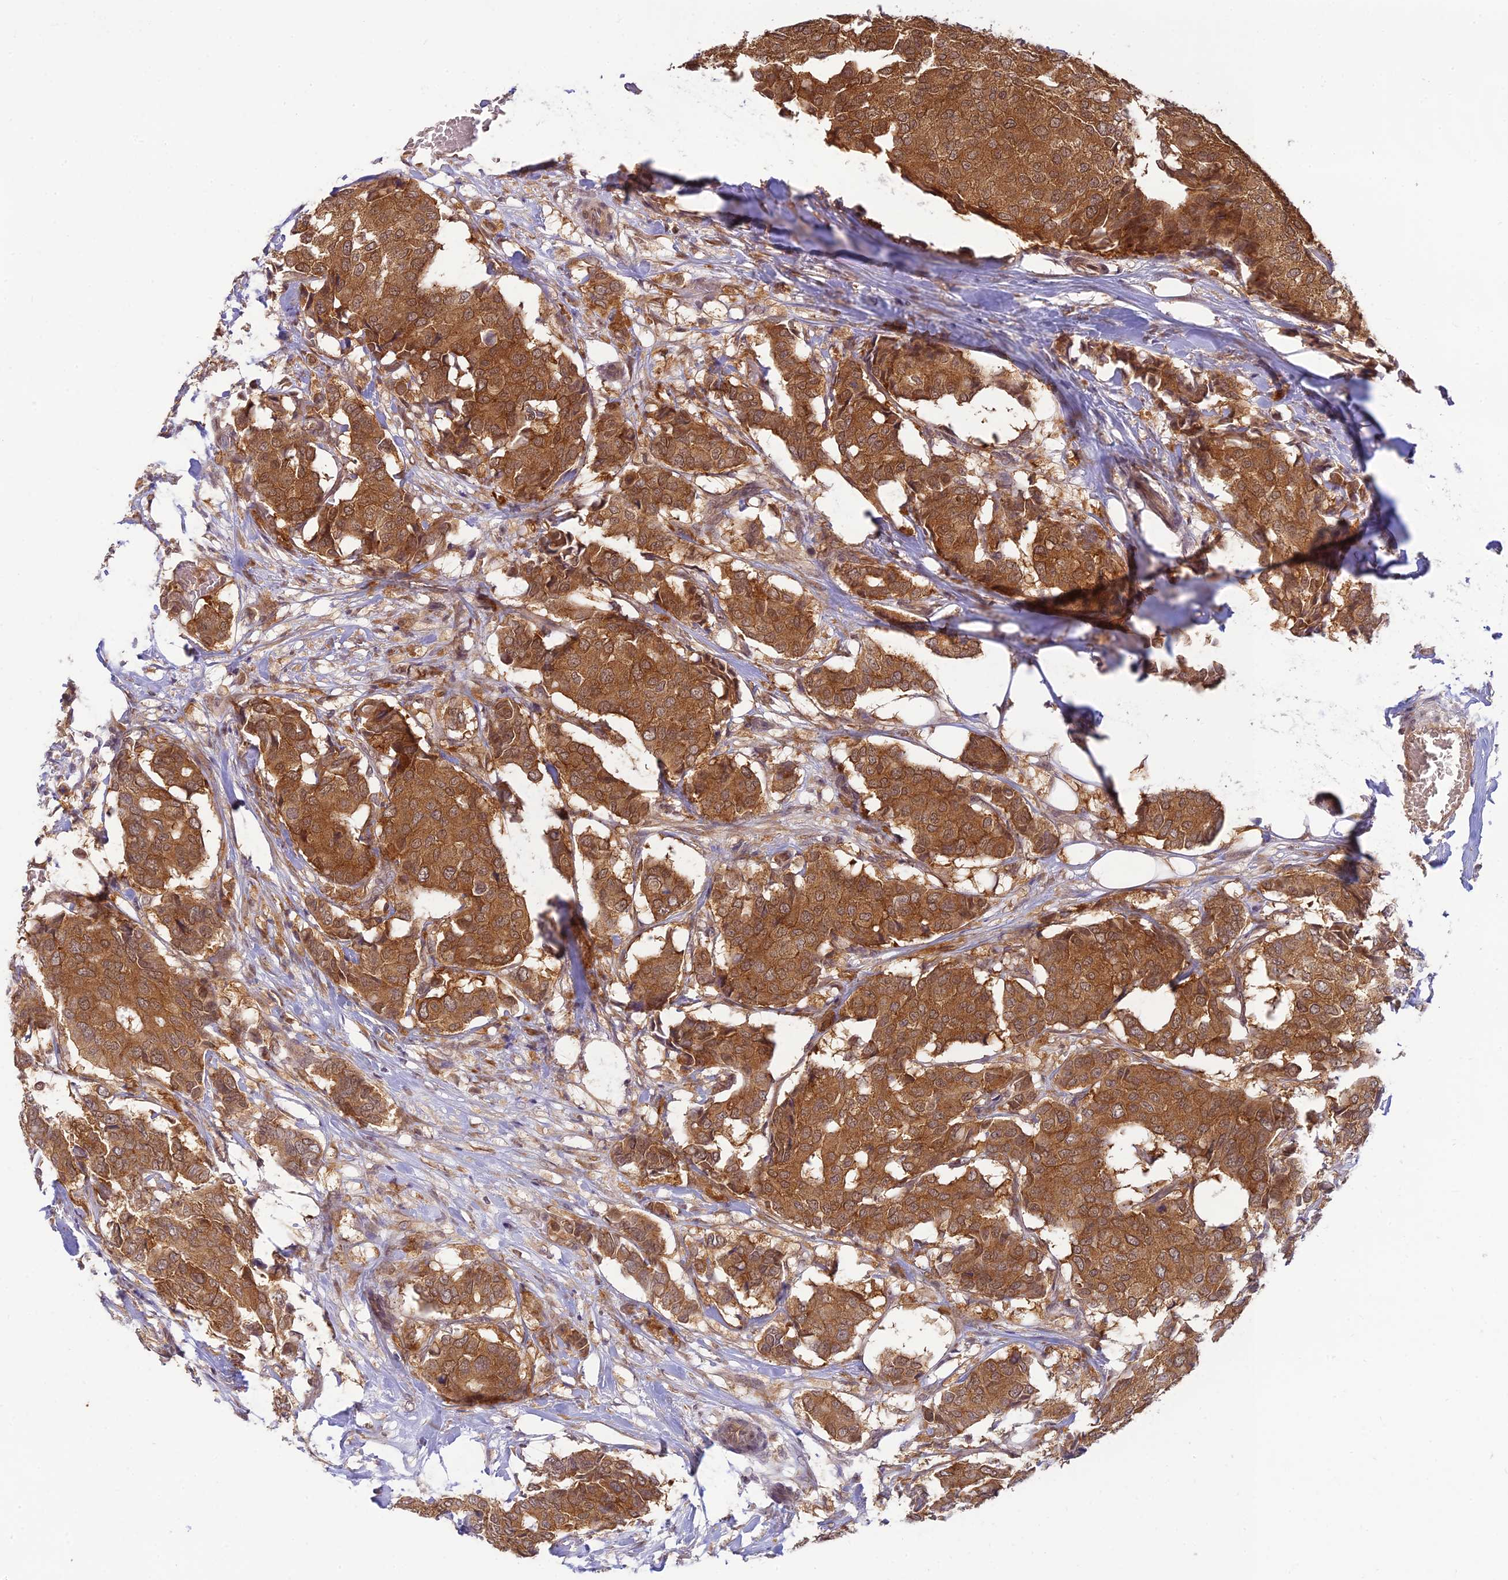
{"staining": {"intensity": "strong", "quantity": ">75%", "location": "cytoplasmic/membranous"}, "tissue": "breast cancer", "cell_type": "Tumor cells", "image_type": "cancer", "snomed": [{"axis": "morphology", "description": "Duct carcinoma"}, {"axis": "topography", "description": "Breast"}], "caption": "A brown stain highlights strong cytoplasmic/membranous staining of a protein in breast cancer (intraductal carcinoma) tumor cells. The staining was performed using DAB, with brown indicating positive protein expression. Nuclei are stained blue with hematoxylin.", "gene": "SKIC8", "patient": {"sex": "female", "age": 75}}